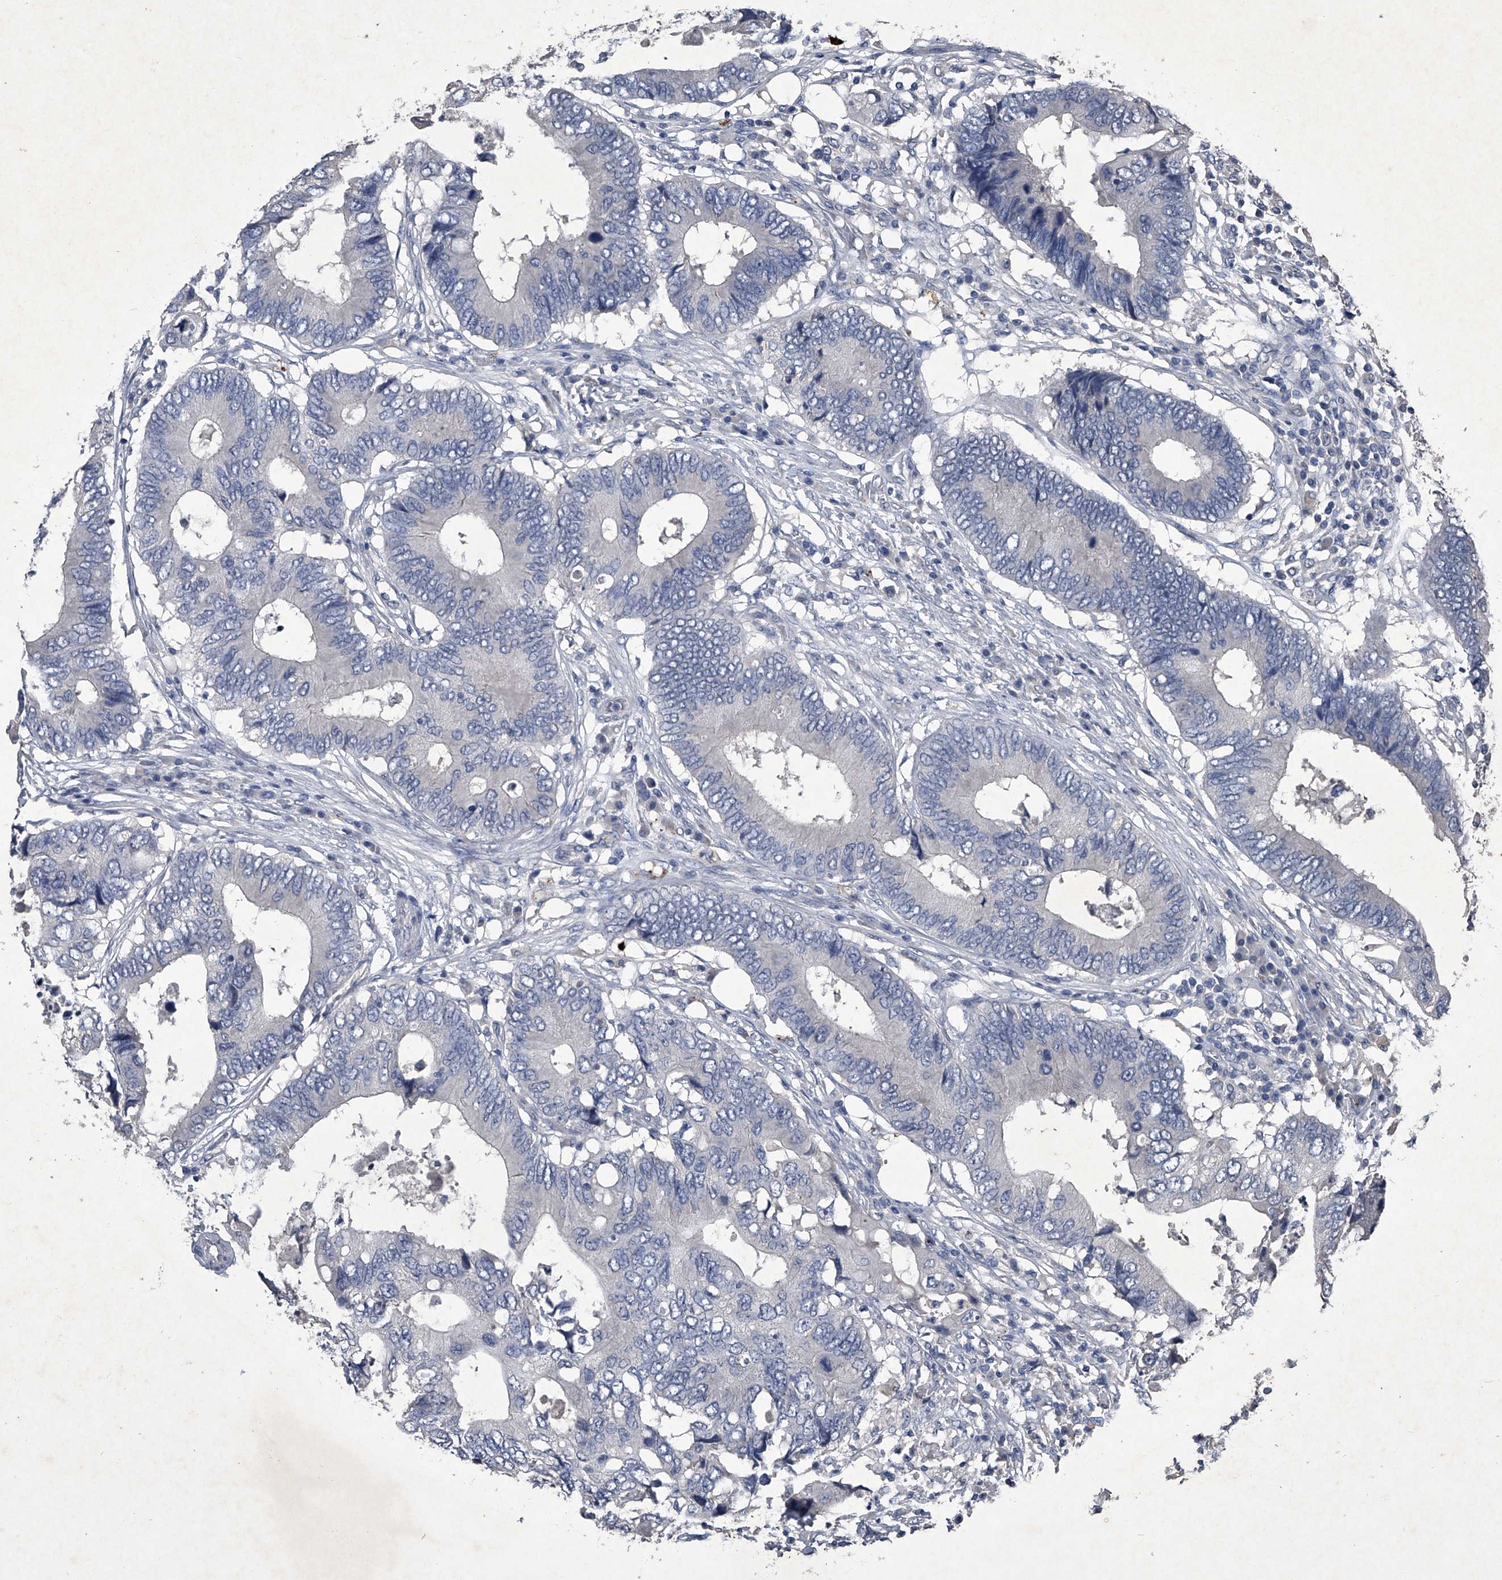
{"staining": {"intensity": "negative", "quantity": "none", "location": "none"}, "tissue": "colorectal cancer", "cell_type": "Tumor cells", "image_type": "cancer", "snomed": [{"axis": "morphology", "description": "Adenocarcinoma, NOS"}, {"axis": "topography", "description": "Colon"}], "caption": "The image shows no staining of tumor cells in colorectal cancer.", "gene": "MAPKAP1", "patient": {"sex": "male", "age": 71}}